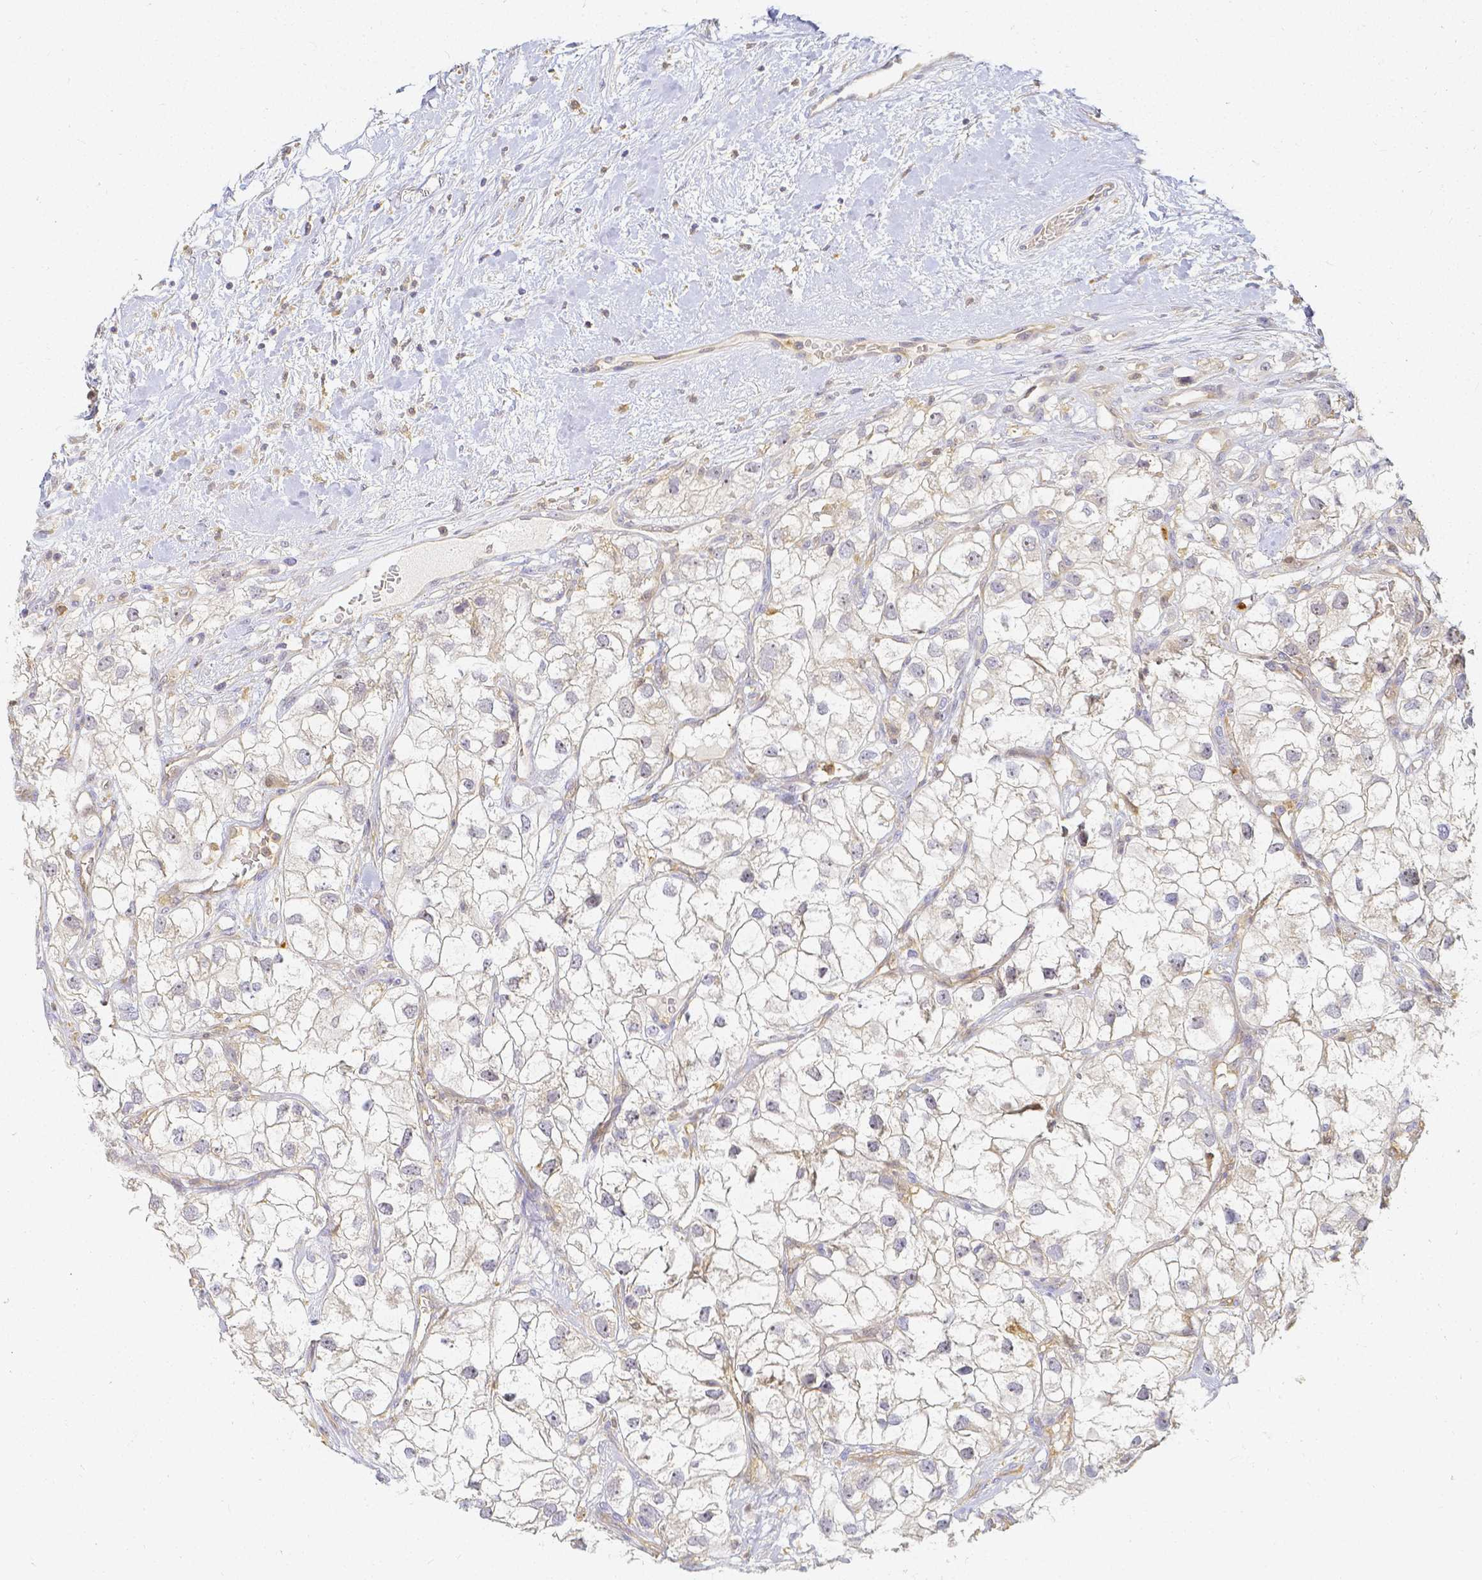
{"staining": {"intensity": "negative", "quantity": "none", "location": "none"}, "tissue": "renal cancer", "cell_type": "Tumor cells", "image_type": "cancer", "snomed": [{"axis": "morphology", "description": "Adenocarcinoma, NOS"}, {"axis": "topography", "description": "Kidney"}], "caption": "Protein analysis of renal adenocarcinoma displays no significant expression in tumor cells.", "gene": "KCNH1", "patient": {"sex": "male", "age": 59}}